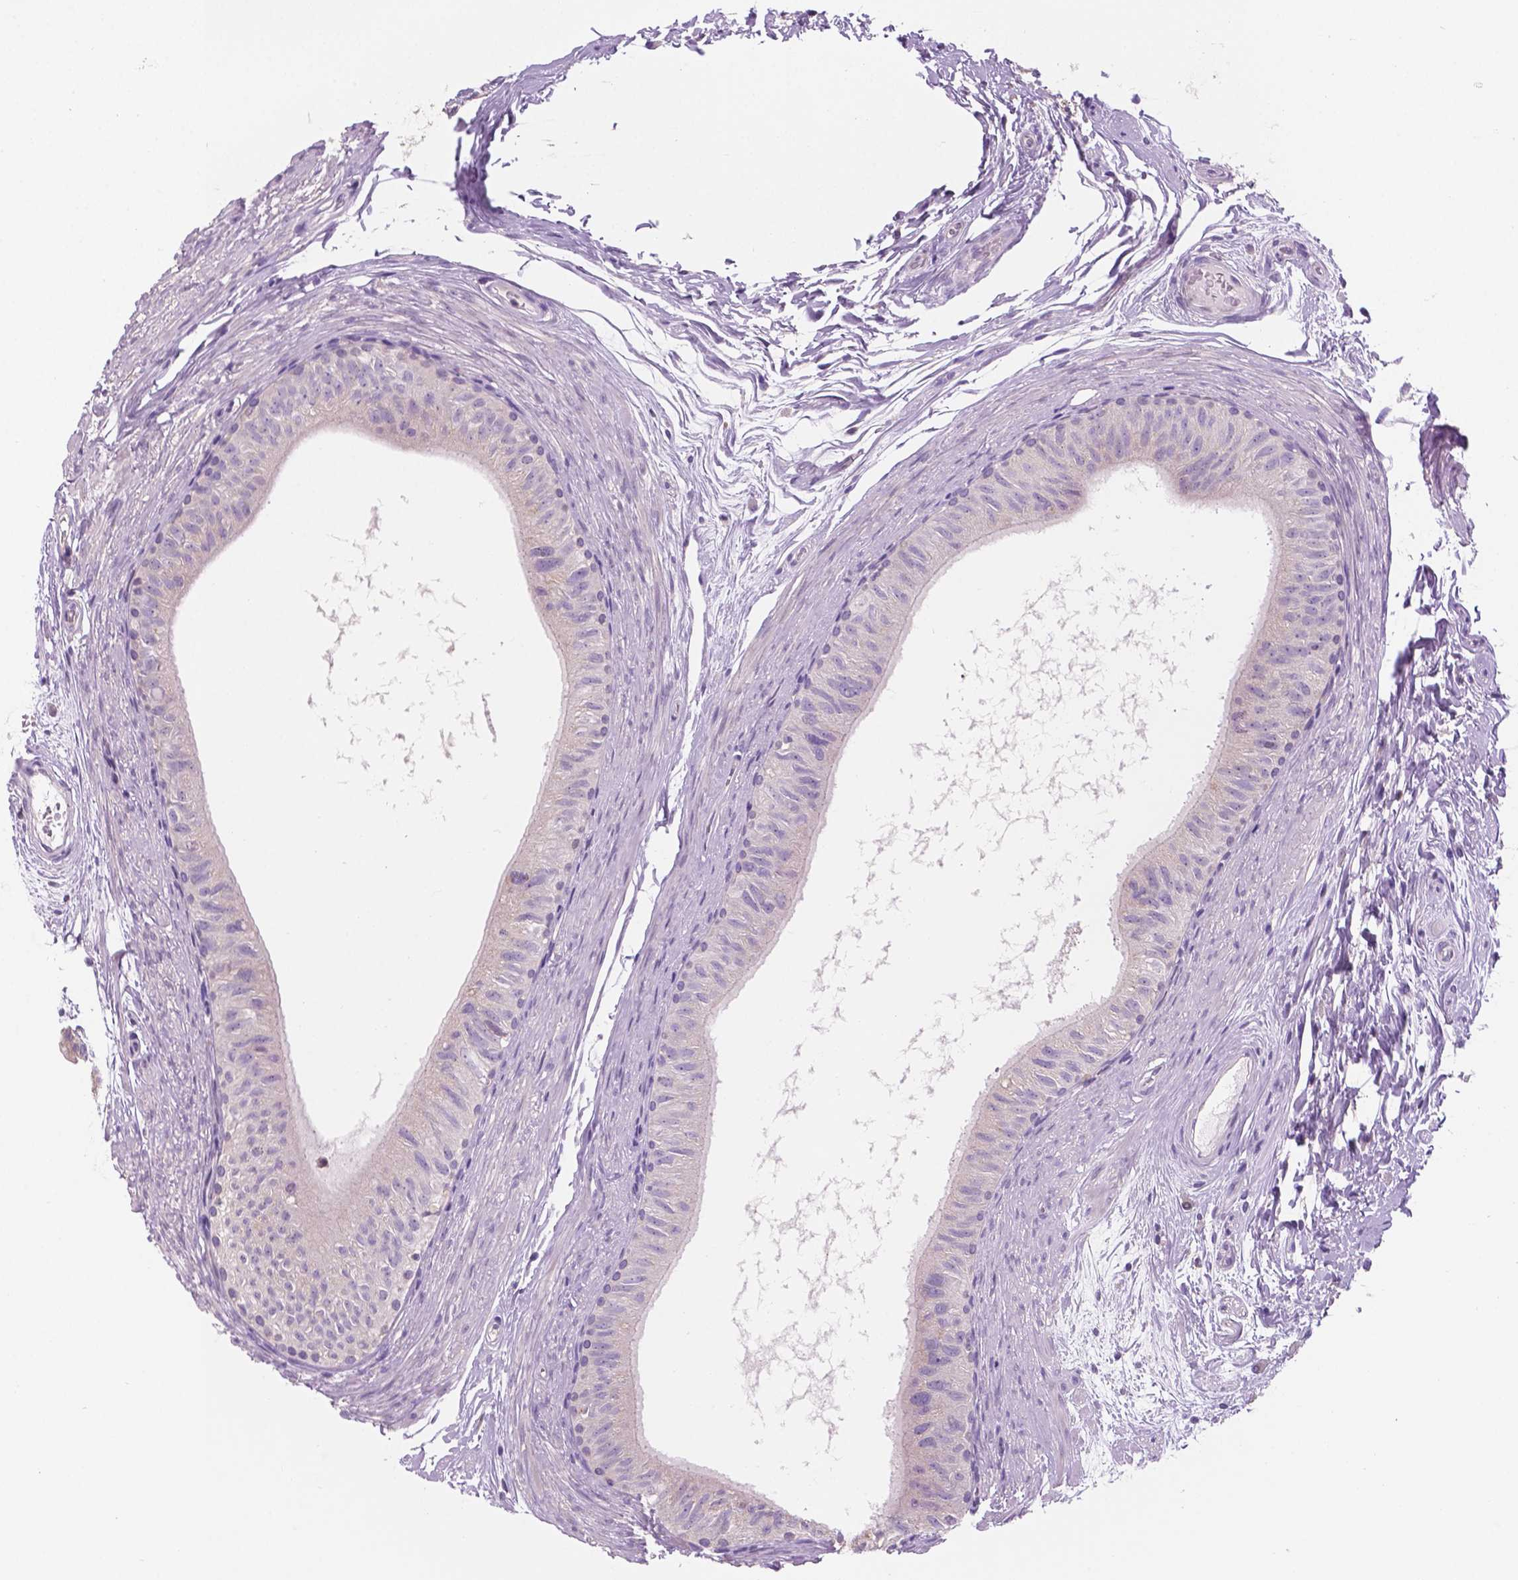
{"staining": {"intensity": "negative", "quantity": "none", "location": "none"}, "tissue": "epididymis", "cell_type": "Glandular cells", "image_type": "normal", "snomed": [{"axis": "morphology", "description": "Normal tissue, NOS"}, {"axis": "topography", "description": "Epididymis"}], "caption": "Histopathology image shows no significant protein staining in glandular cells of benign epididymis. The staining is performed using DAB (3,3'-diaminobenzidine) brown chromogen with nuclei counter-stained in using hematoxylin.", "gene": "SBSN", "patient": {"sex": "male", "age": 36}}